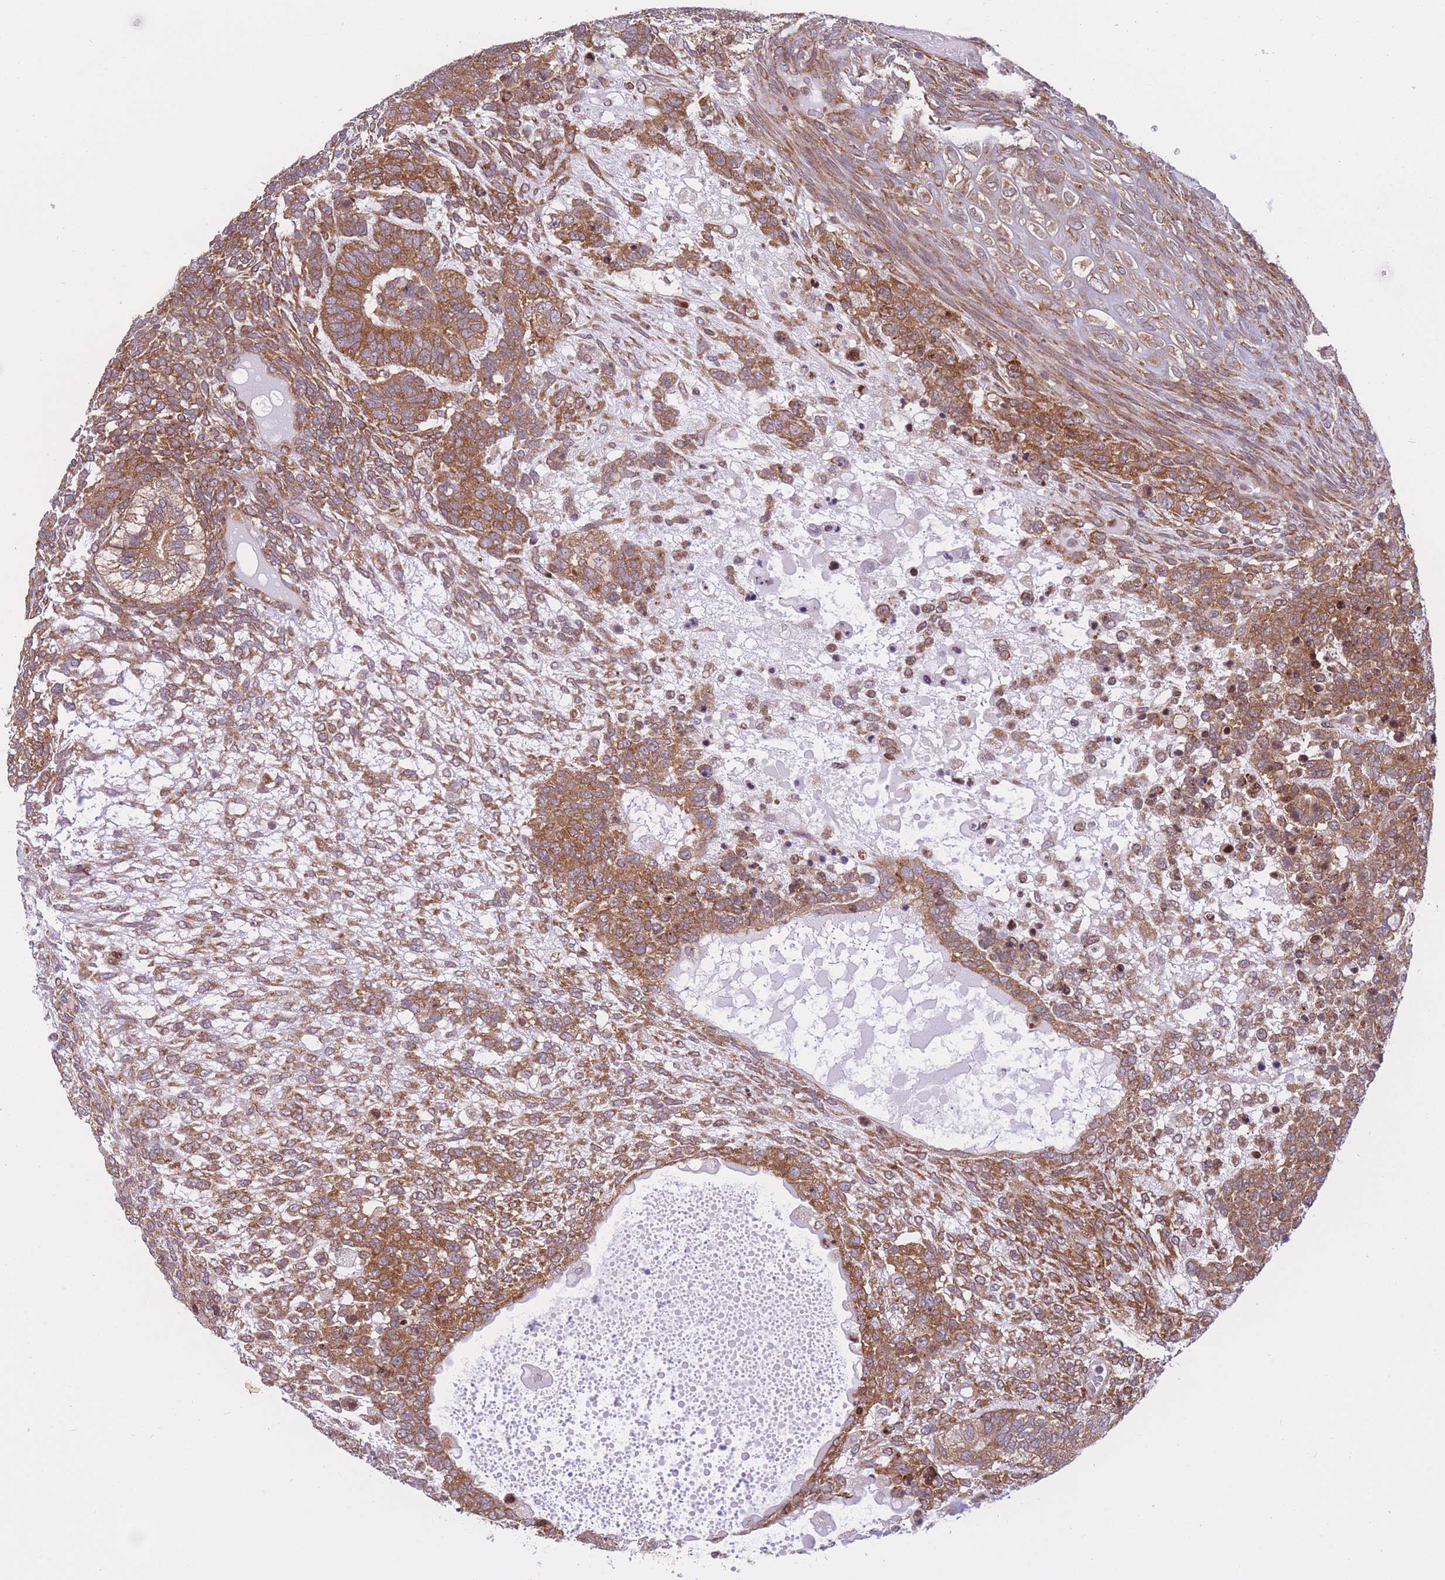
{"staining": {"intensity": "moderate", "quantity": ">75%", "location": "cytoplasmic/membranous"}, "tissue": "testis cancer", "cell_type": "Tumor cells", "image_type": "cancer", "snomed": [{"axis": "morphology", "description": "Carcinoma, Embryonal, NOS"}, {"axis": "topography", "description": "Testis"}], "caption": "Protein expression analysis of testis embryonal carcinoma displays moderate cytoplasmic/membranous expression in about >75% of tumor cells.", "gene": "CCDC124", "patient": {"sex": "male", "age": 23}}